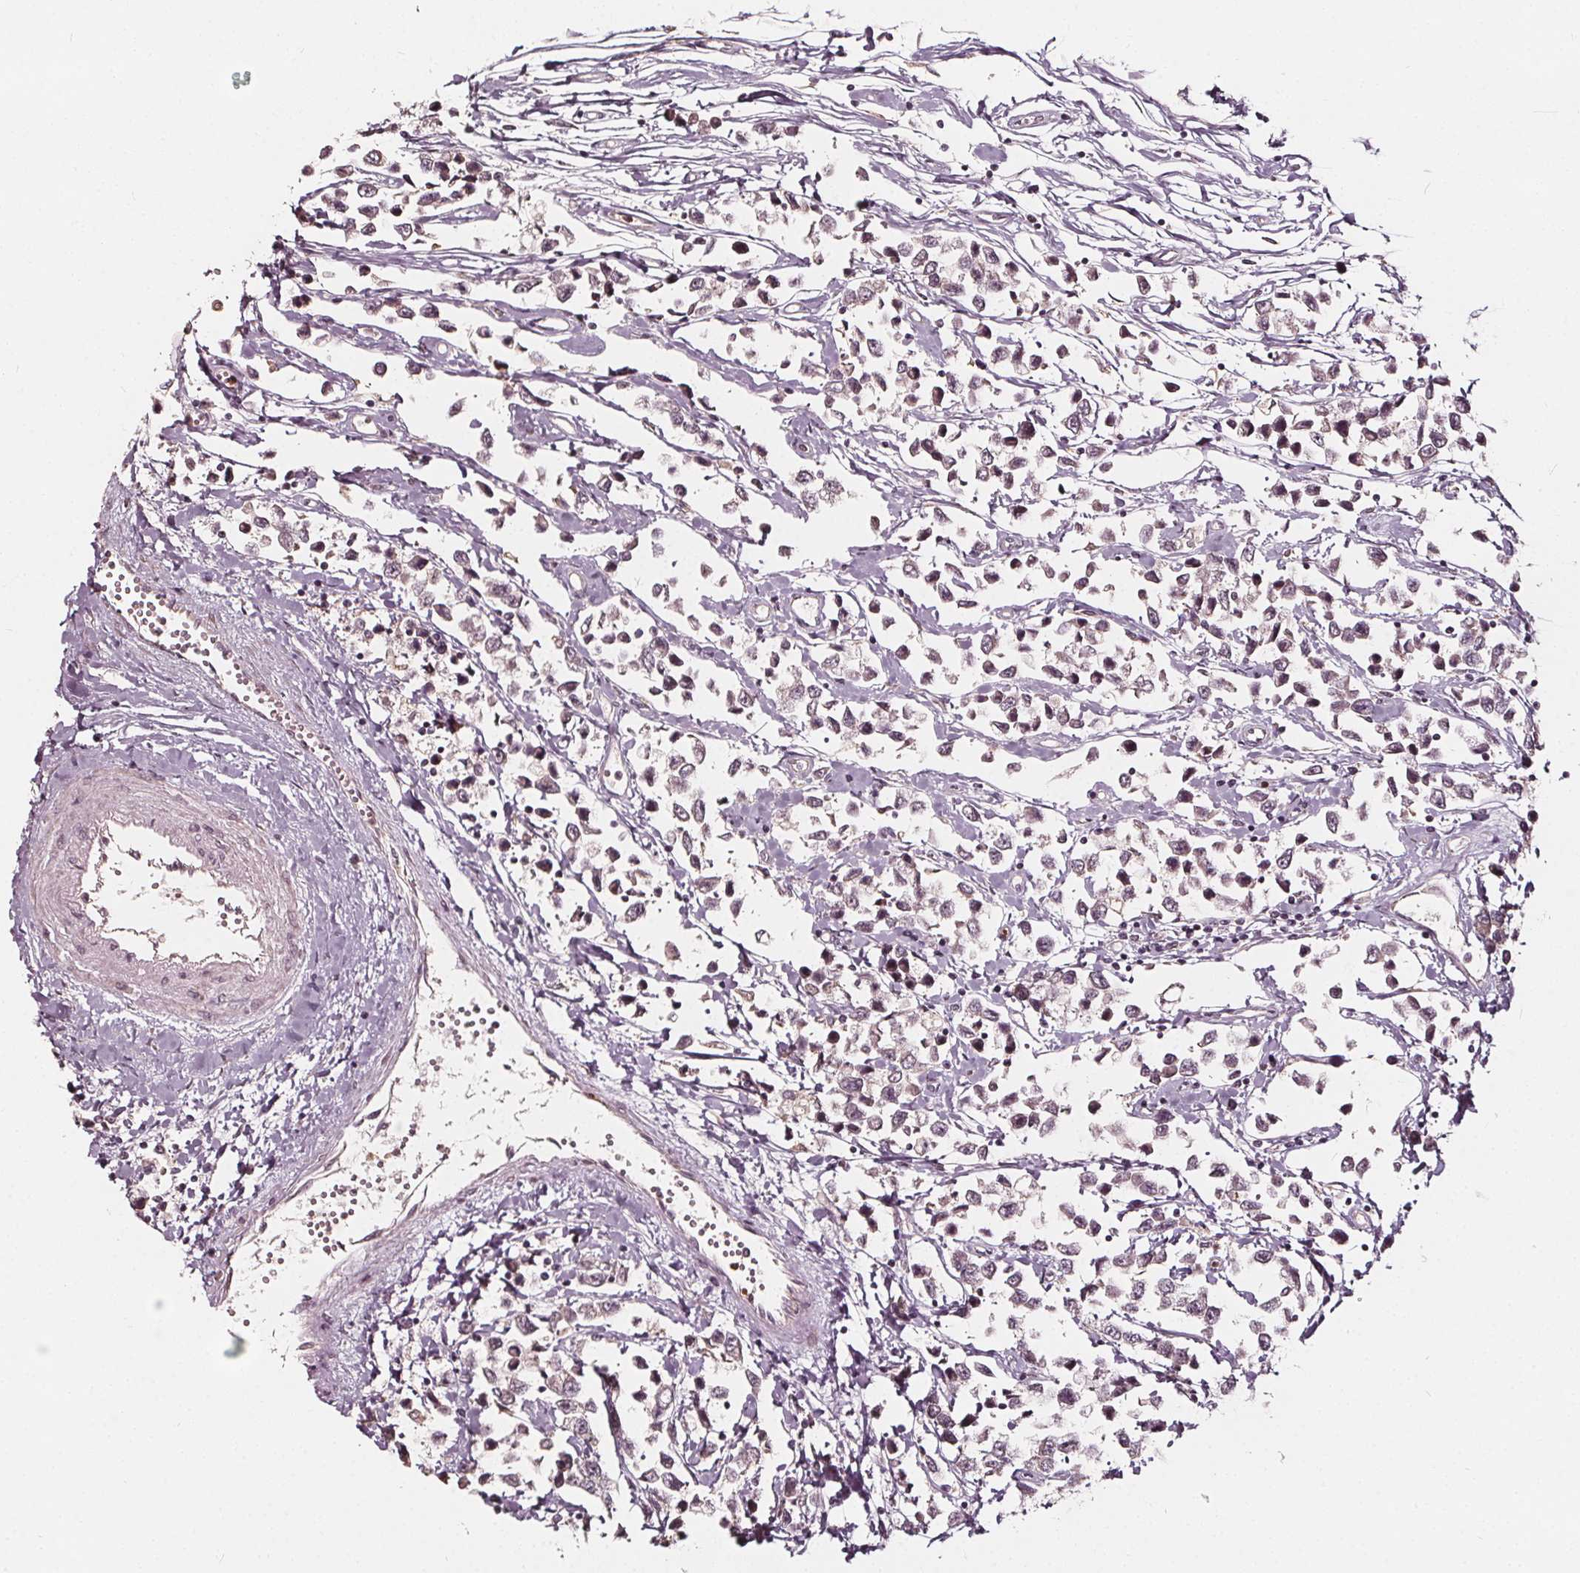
{"staining": {"intensity": "weak", "quantity": "<25%", "location": "nuclear"}, "tissue": "testis cancer", "cell_type": "Tumor cells", "image_type": "cancer", "snomed": [{"axis": "morphology", "description": "Seminoma, NOS"}, {"axis": "topography", "description": "Testis"}], "caption": "Testis cancer was stained to show a protein in brown. There is no significant staining in tumor cells.", "gene": "NPC1L1", "patient": {"sex": "male", "age": 34}}